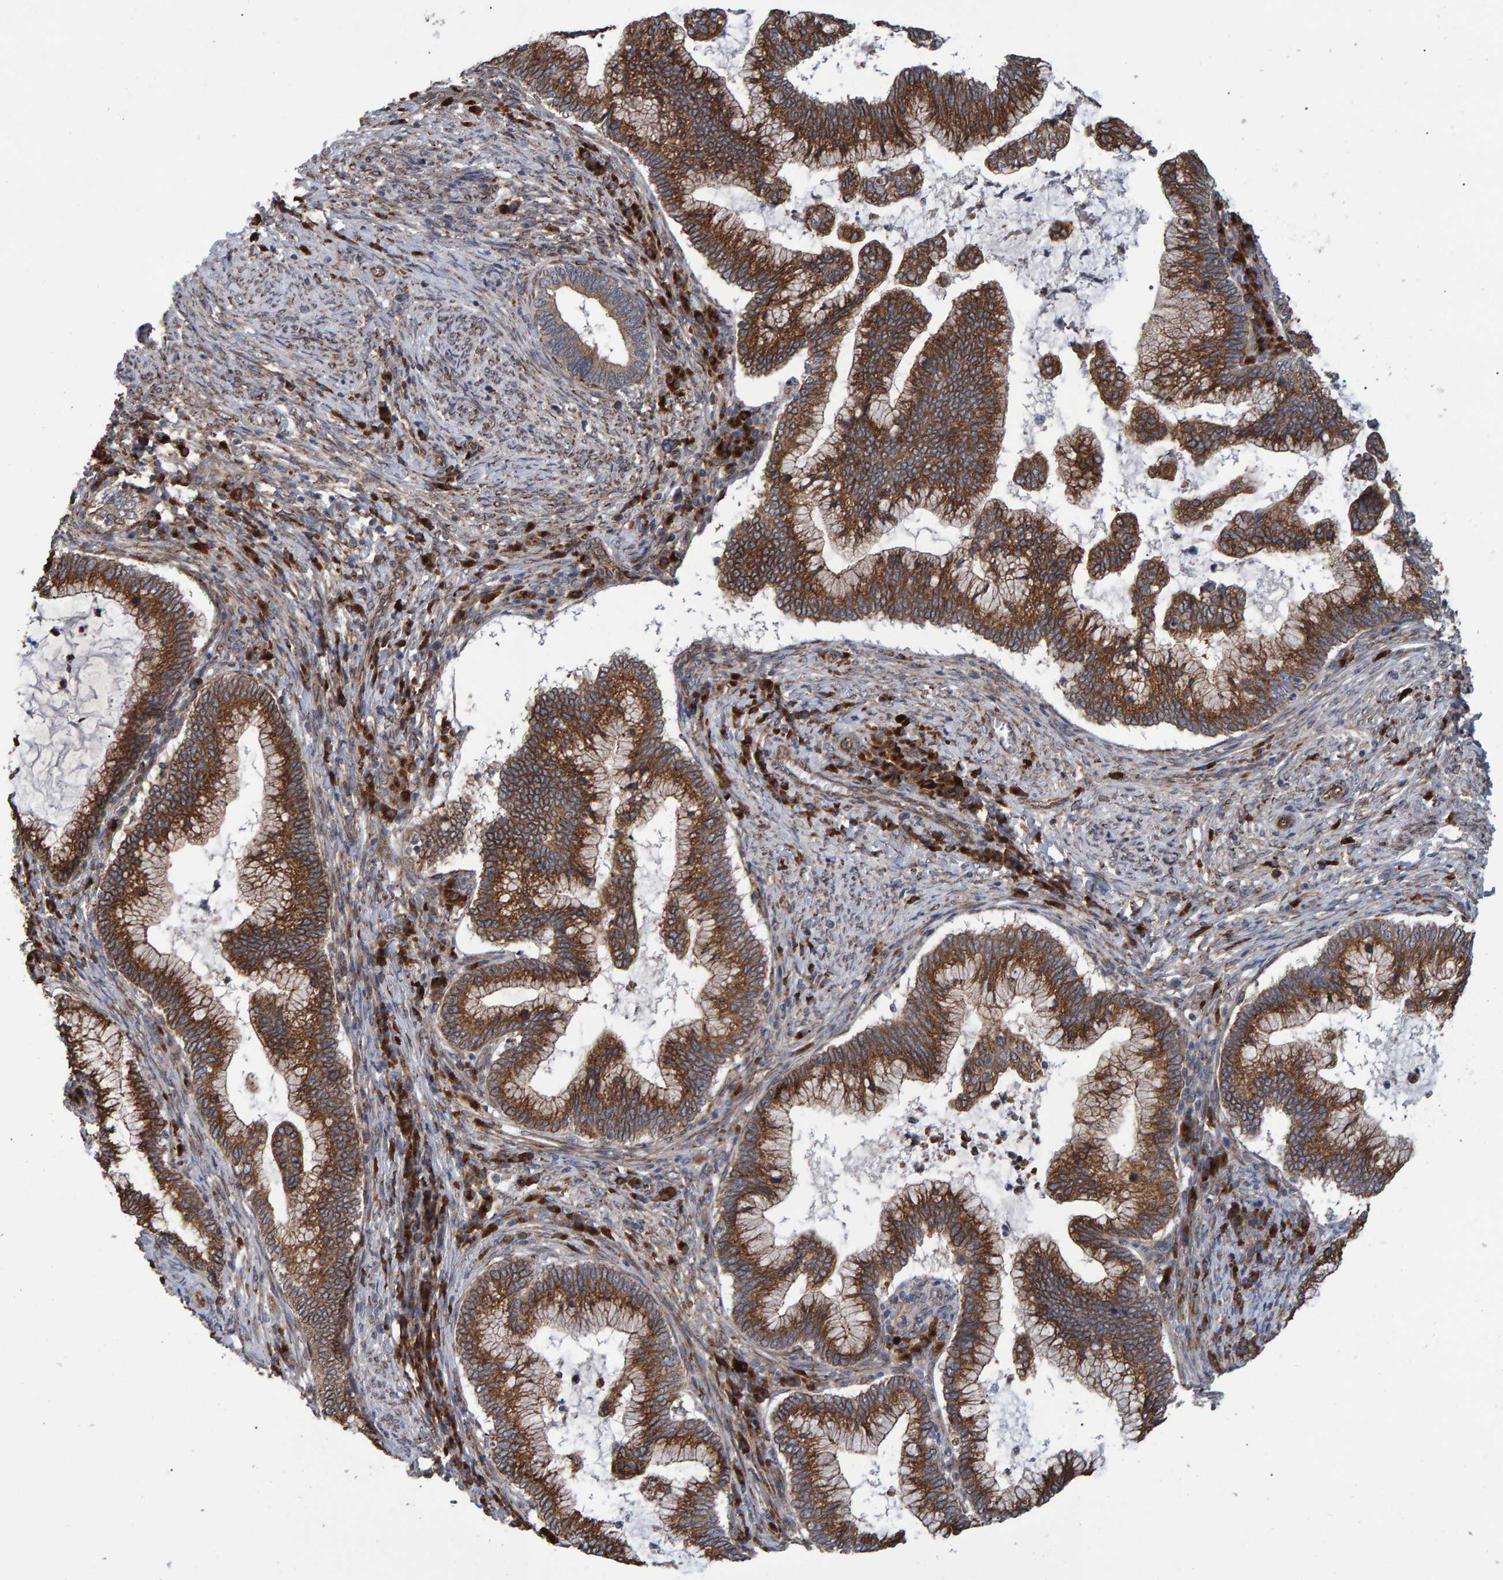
{"staining": {"intensity": "strong", "quantity": ">75%", "location": "cytoplasmic/membranous"}, "tissue": "cervical cancer", "cell_type": "Tumor cells", "image_type": "cancer", "snomed": [{"axis": "morphology", "description": "Adenocarcinoma, NOS"}, {"axis": "topography", "description": "Cervix"}], "caption": "Tumor cells display strong cytoplasmic/membranous positivity in about >75% of cells in cervical cancer. (DAB (3,3'-diaminobenzidine) IHC with brightfield microscopy, high magnification).", "gene": "FAM117A", "patient": {"sex": "female", "age": 36}}